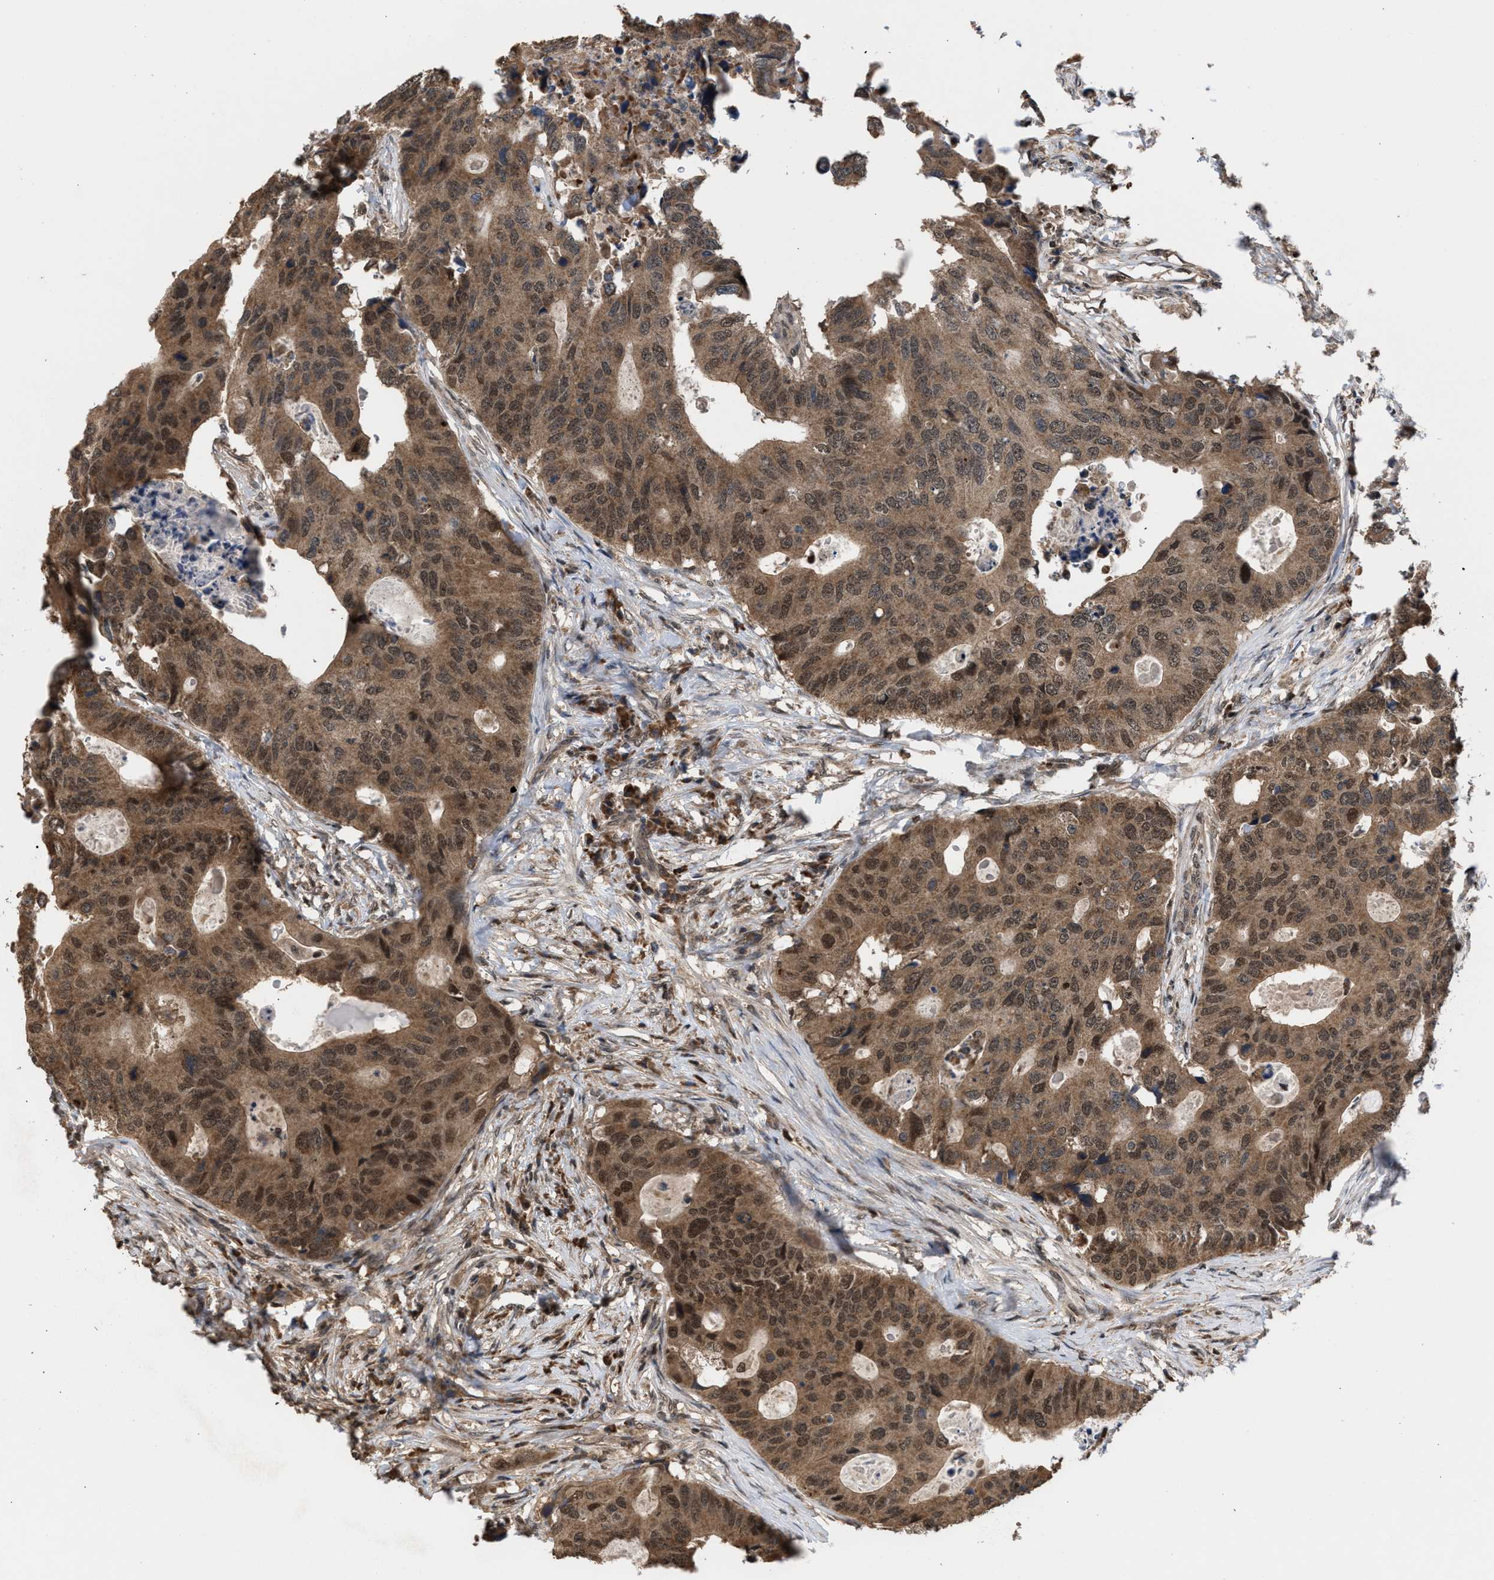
{"staining": {"intensity": "moderate", "quantity": ">75%", "location": "cytoplasmic/membranous,nuclear"}, "tissue": "colorectal cancer", "cell_type": "Tumor cells", "image_type": "cancer", "snomed": [{"axis": "morphology", "description": "Adenocarcinoma, NOS"}, {"axis": "topography", "description": "Colon"}], "caption": "IHC photomicrograph of human adenocarcinoma (colorectal) stained for a protein (brown), which reveals medium levels of moderate cytoplasmic/membranous and nuclear expression in about >75% of tumor cells.", "gene": "C9orf78", "patient": {"sex": "male", "age": 71}}